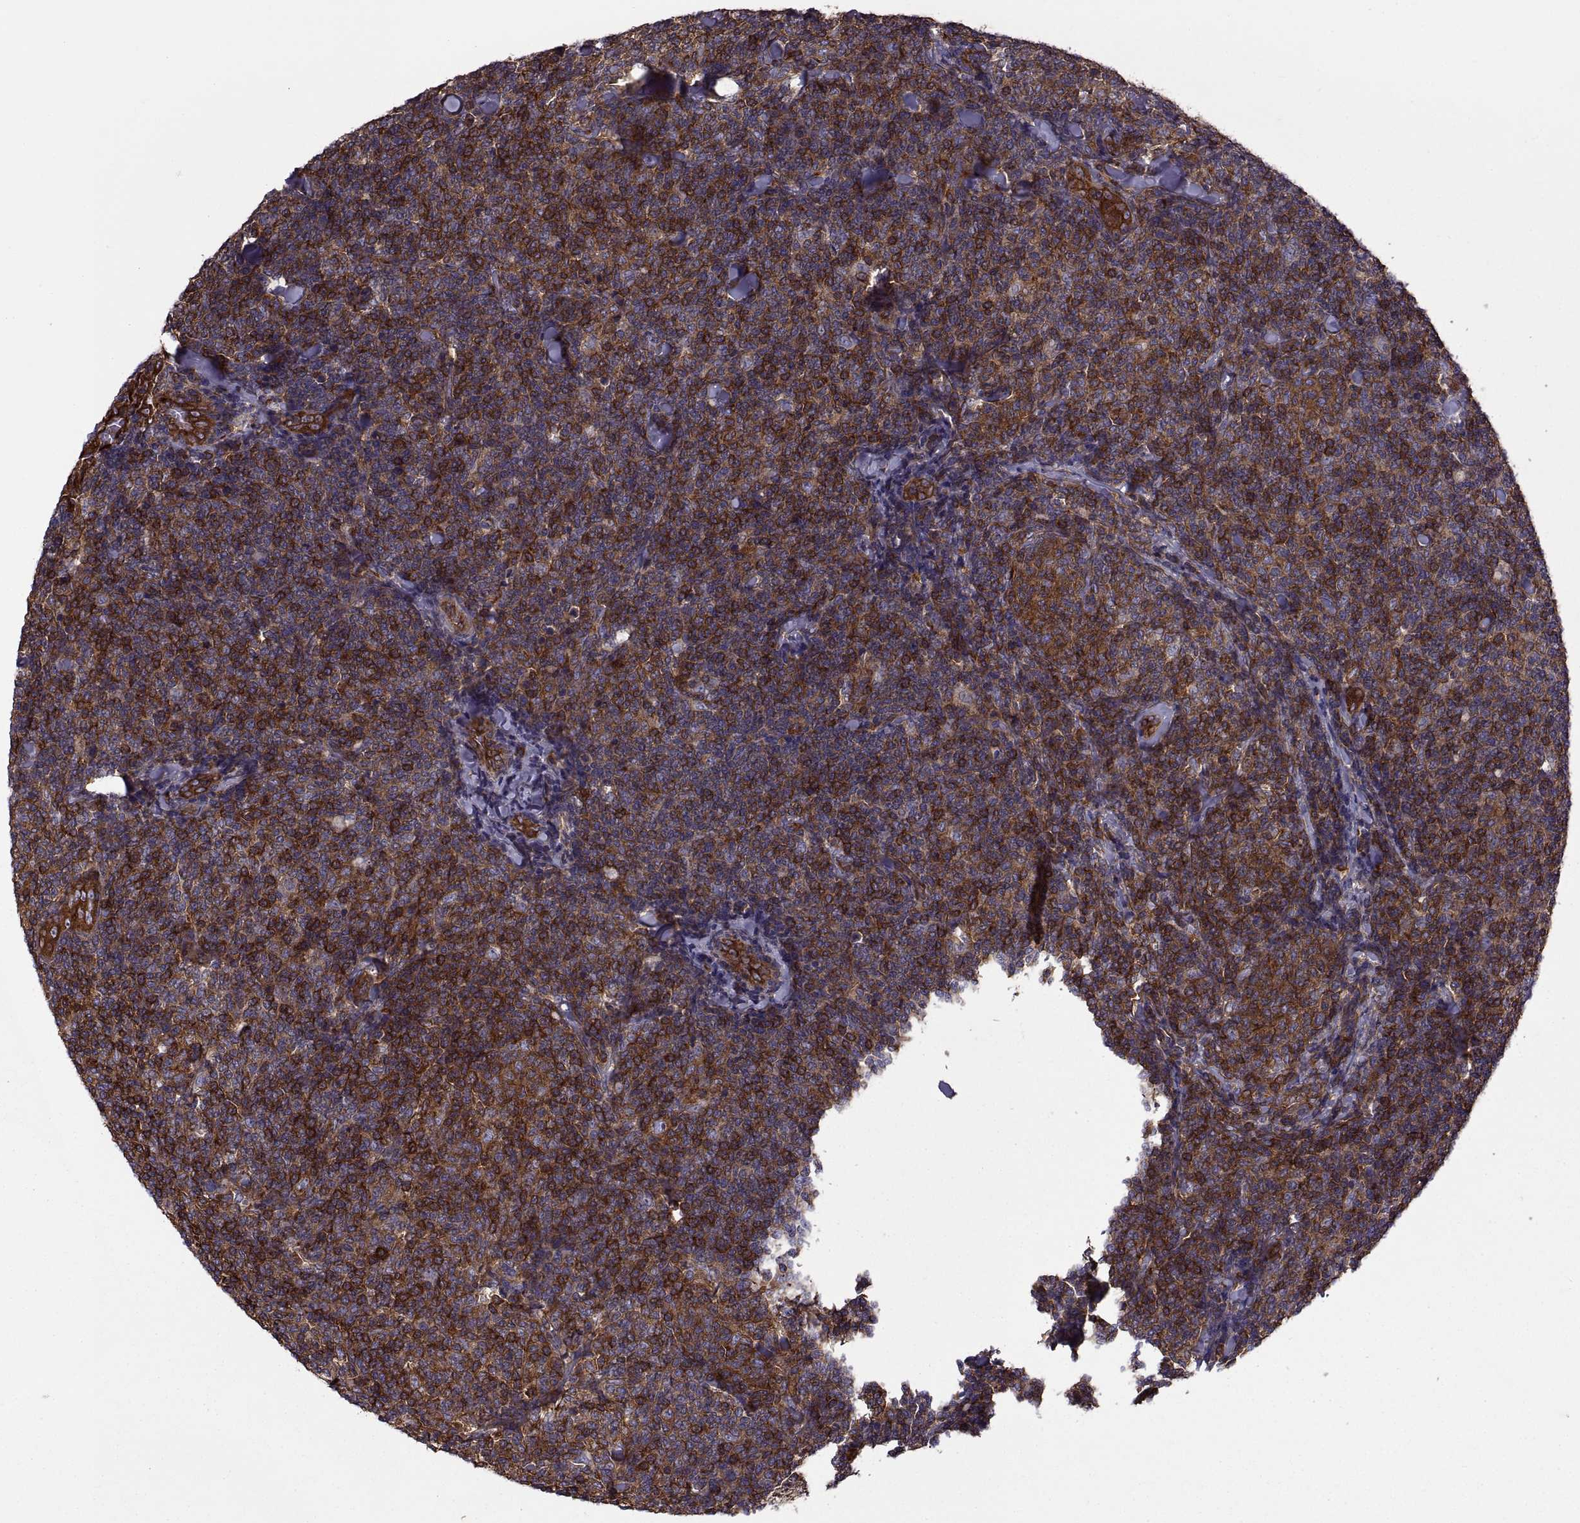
{"staining": {"intensity": "strong", "quantity": ">75%", "location": "cytoplasmic/membranous"}, "tissue": "lymphoma", "cell_type": "Tumor cells", "image_type": "cancer", "snomed": [{"axis": "morphology", "description": "Malignant lymphoma, non-Hodgkin's type, Low grade"}, {"axis": "topography", "description": "Lymph node"}], "caption": "Immunohistochemistry (IHC) (DAB) staining of low-grade malignant lymphoma, non-Hodgkin's type reveals strong cytoplasmic/membranous protein positivity in approximately >75% of tumor cells.", "gene": "MYH9", "patient": {"sex": "female", "age": 56}}